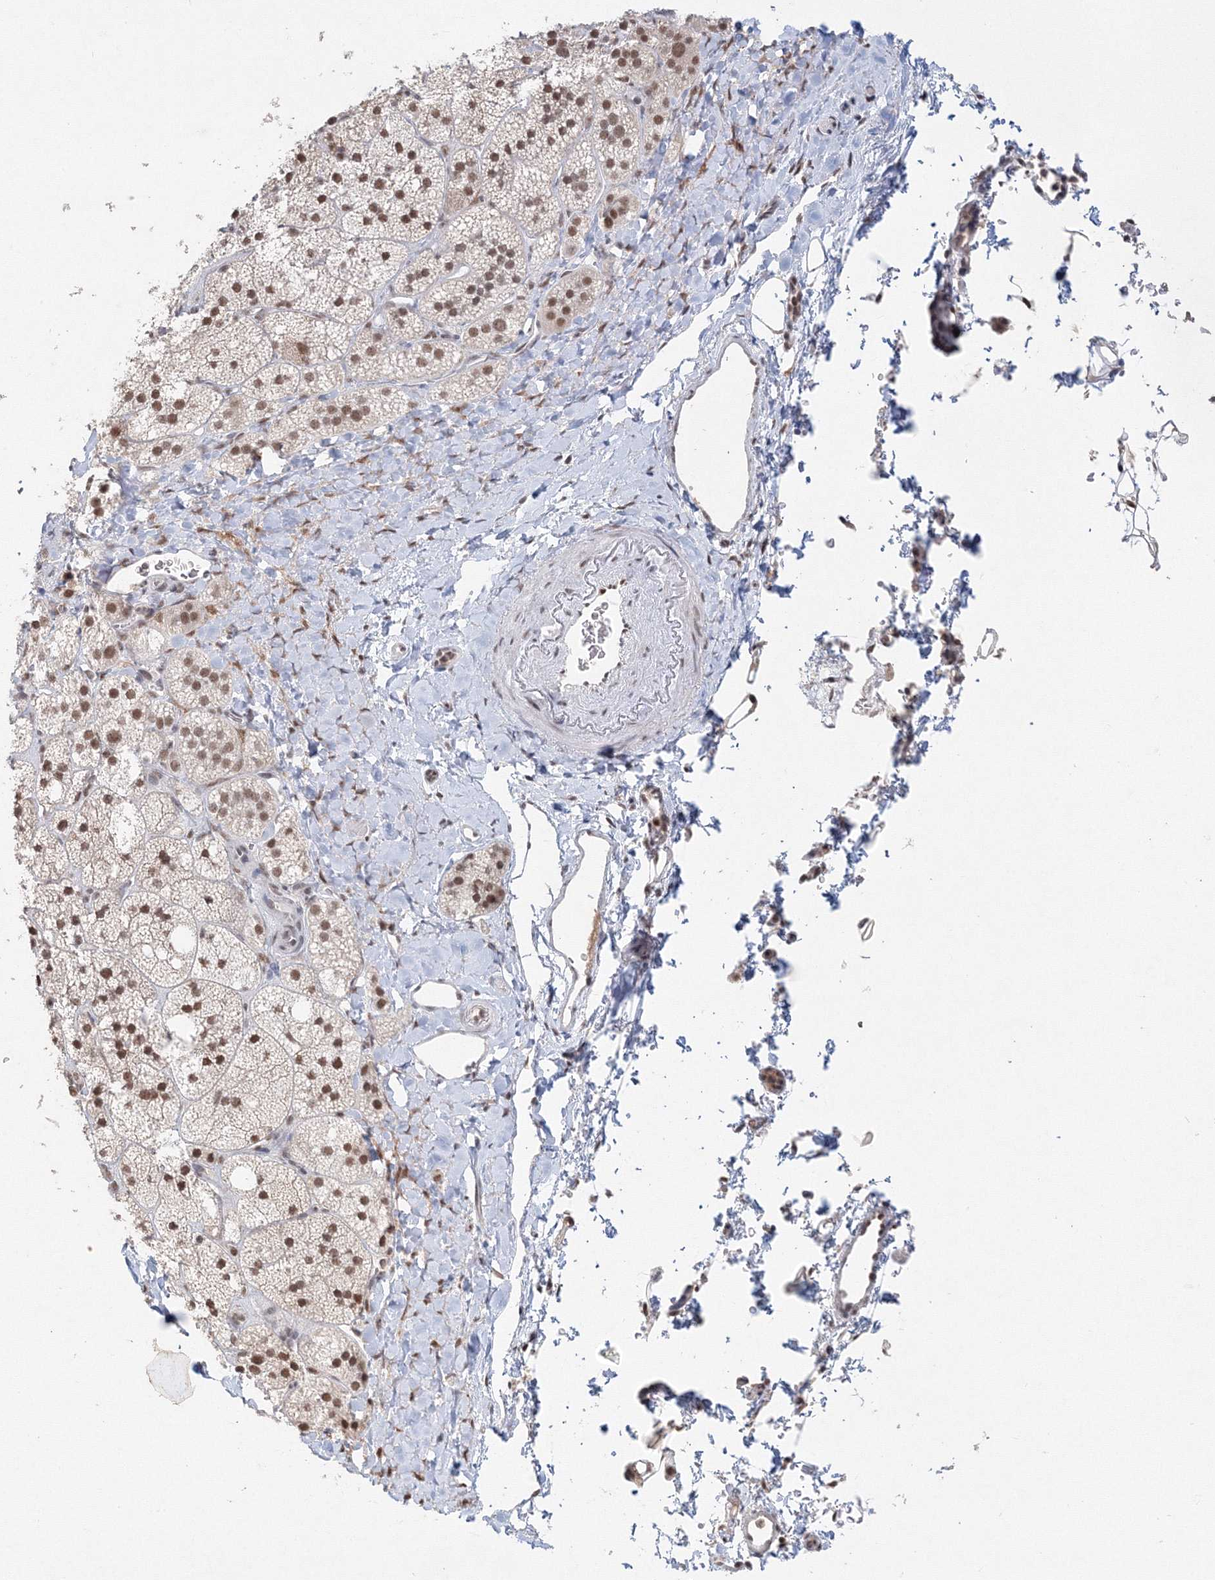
{"staining": {"intensity": "moderate", "quantity": ">75%", "location": "nuclear"}, "tissue": "adrenal gland", "cell_type": "Glandular cells", "image_type": "normal", "snomed": [{"axis": "morphology", "description": "Normal tissue, NOS"}, {"axis": "topography", "description": "Adrenal gland"}], "caption": "An IHC micrograph of normal tissue is shown. Protein staining in brown labels moderate nuclear positivity in adrenal gland within glandular cells. Nuclei are stained in blue.", "gene": "IWS1", "patient": {"sex": "male", "age": 61}}